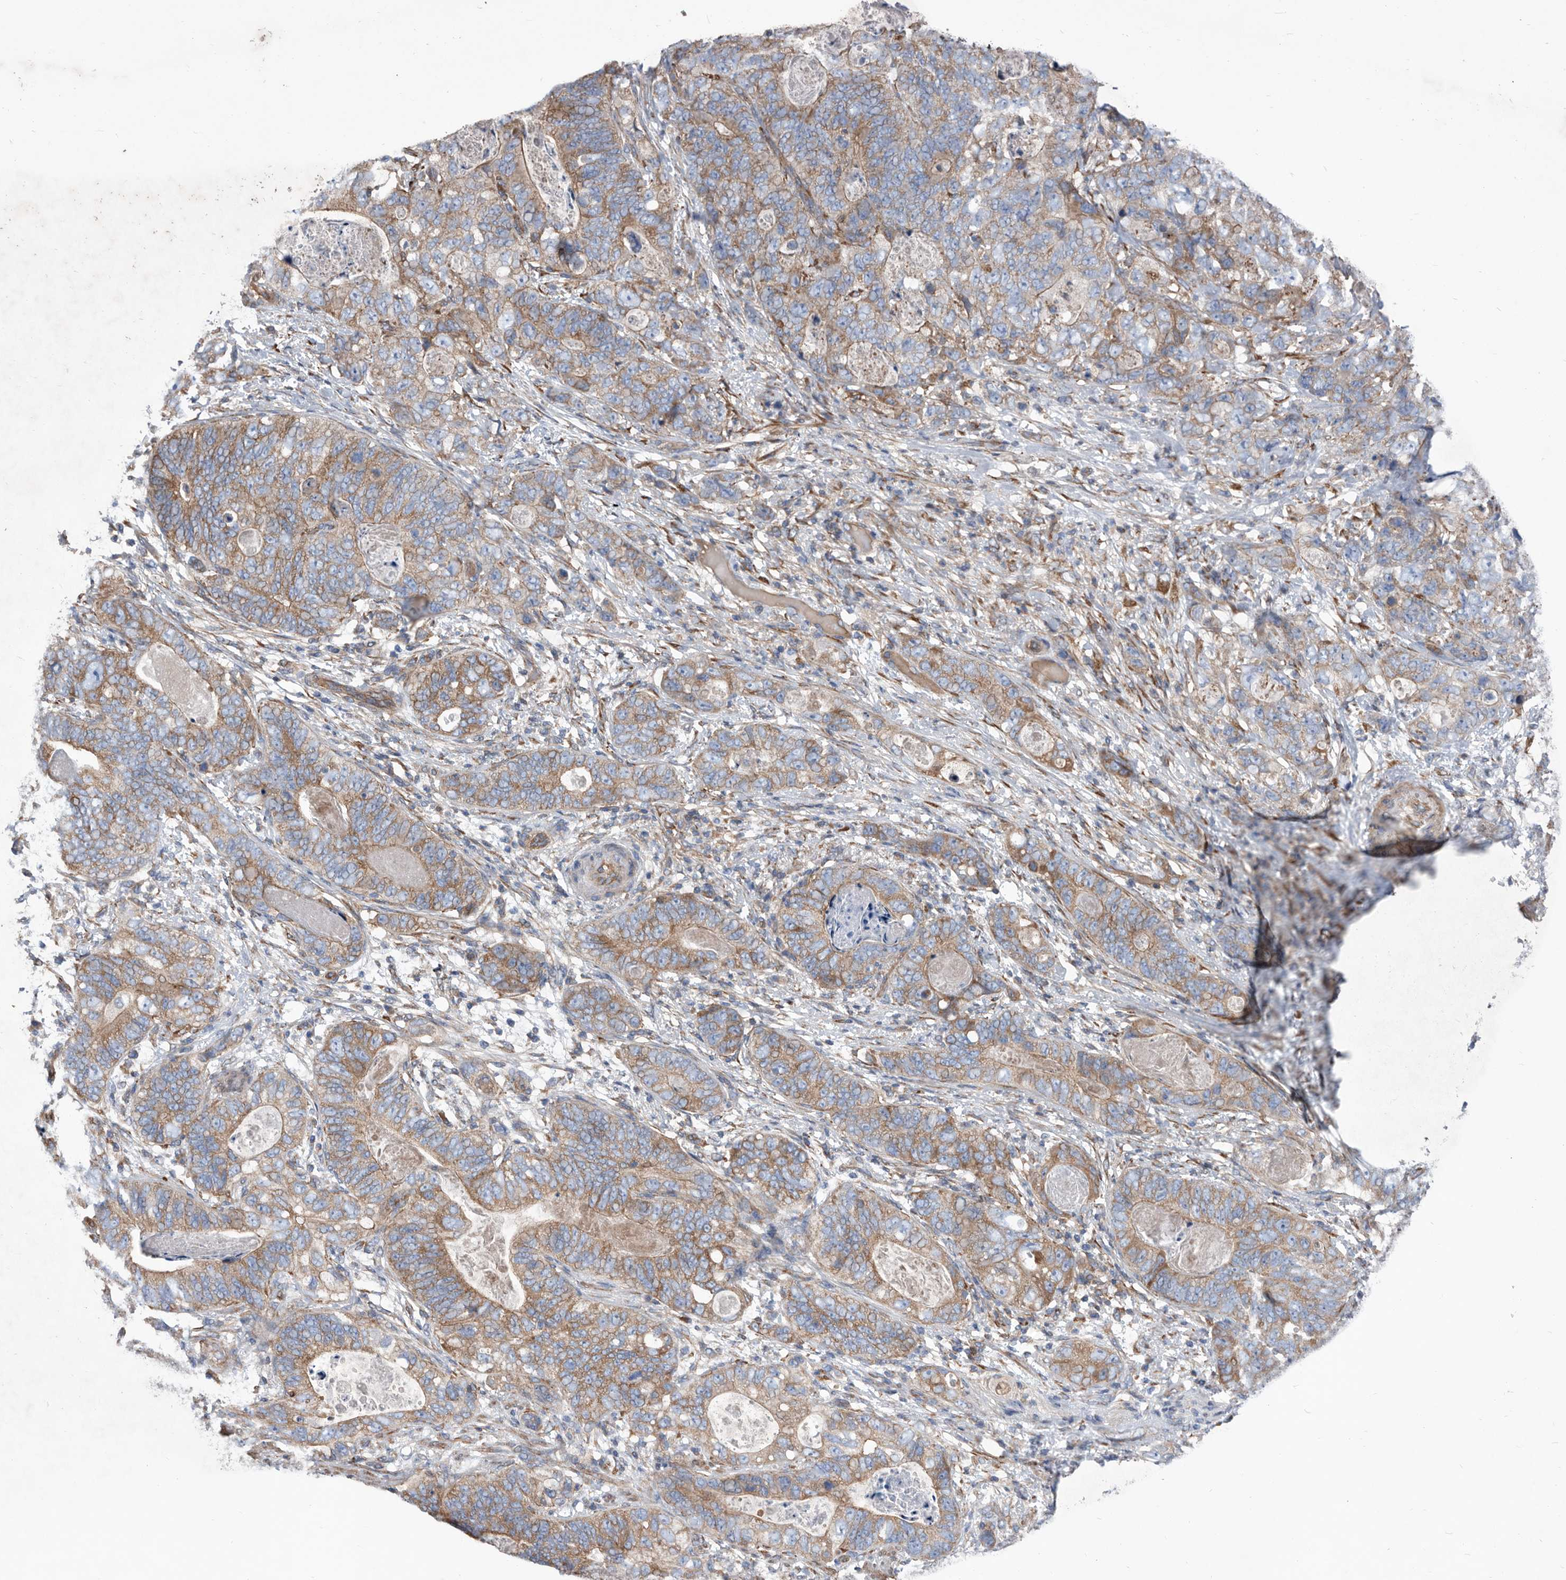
{"staining": {"intensity": "moderate", "quantity": ">75%", "location": "cytoplasmic/membranous"}, "tissue": "stomach cancer", "cell_type": "Tumor cells", "image_type": "cancer", "snomed": [{"axis": "morphology", "description": "Normal tissue, NOS"}, {"axis": "morphology", "description": "Adenocarcinoma, NOS"}, {"axis": "topography", "description": "Stomach"}], "caption": "Moderate cytoplasmic/membranous protein positivity is present in approximately >75% of tumor cells in stomach adenocarcinoma.", "gene": "ATP13A3", "patient": {"sex": "female", "age": 89}}